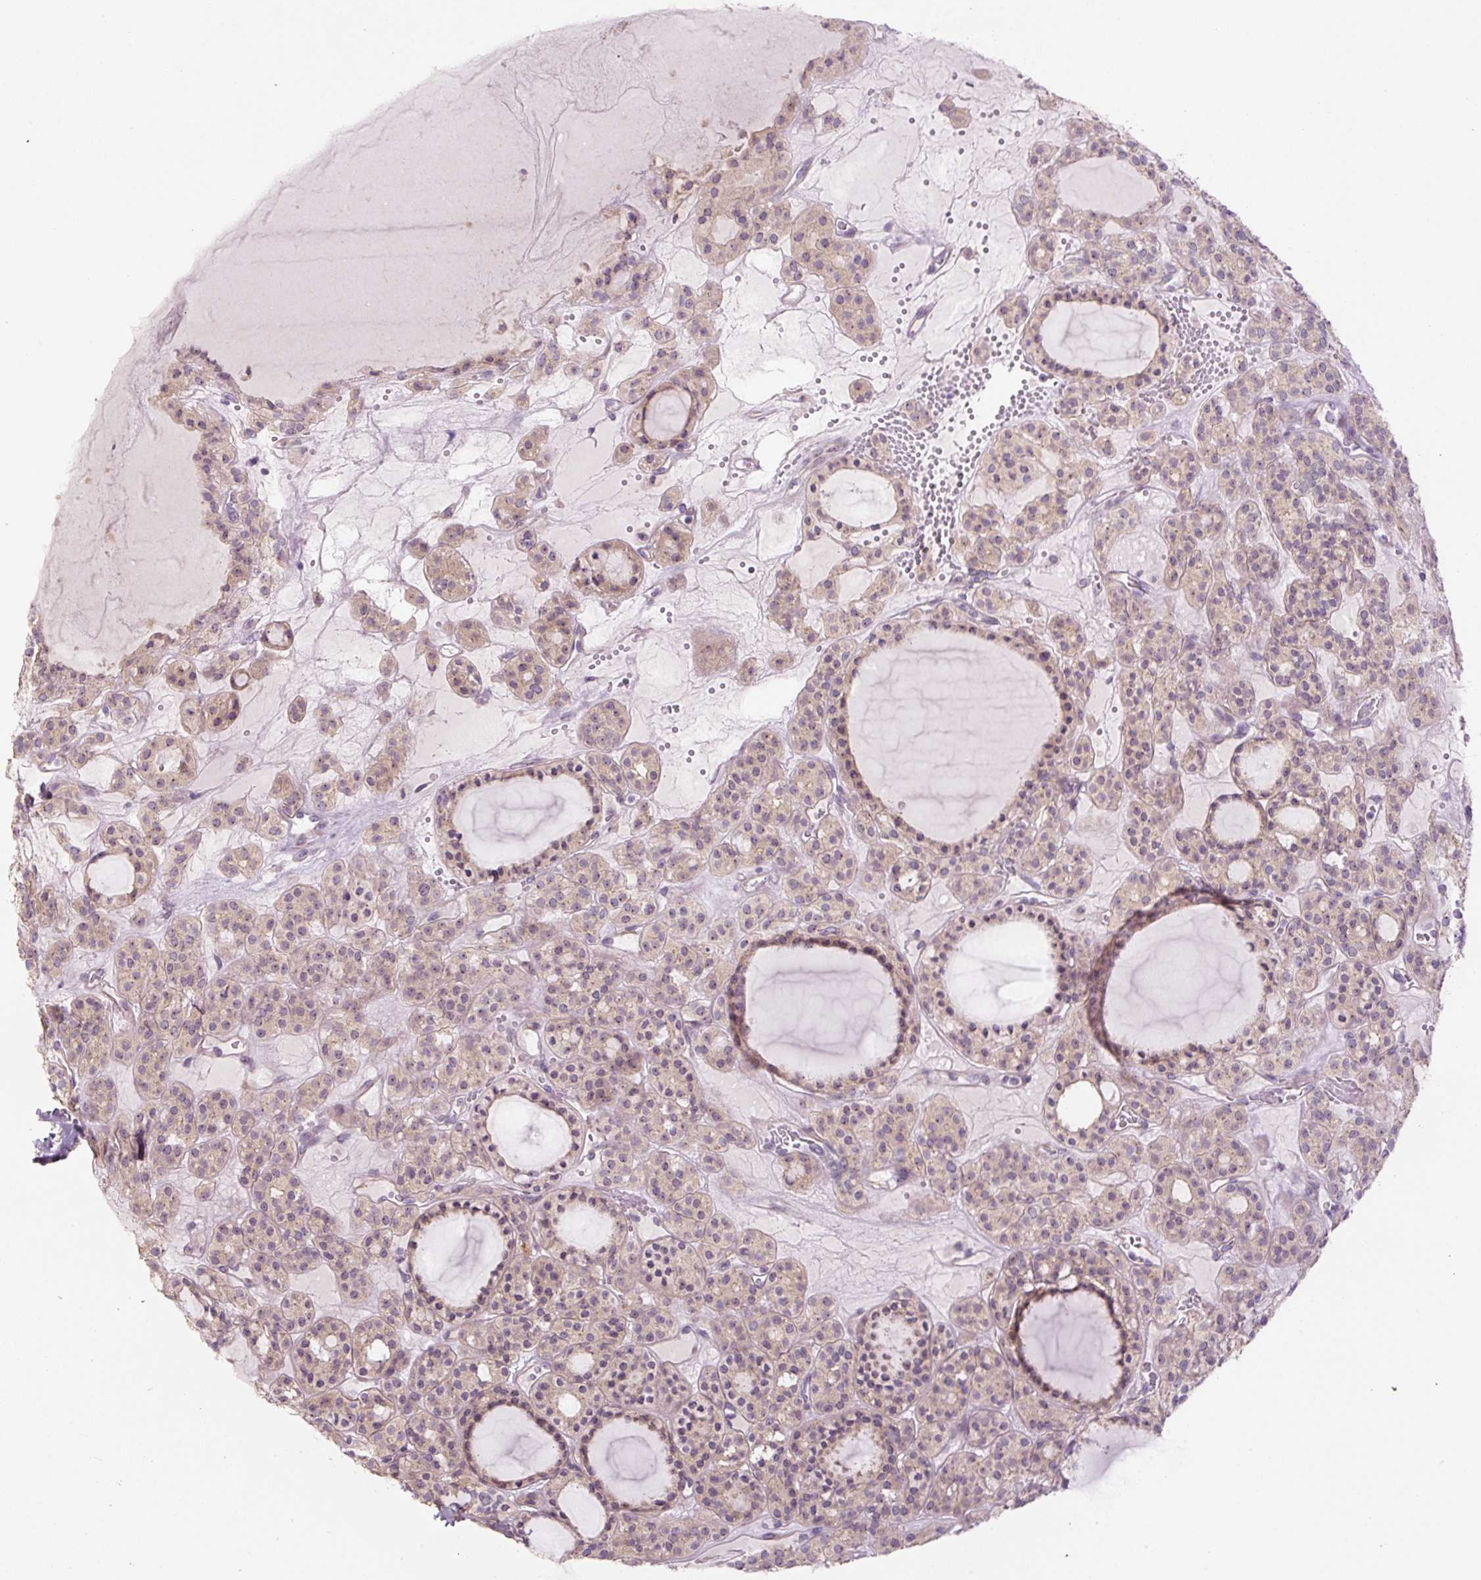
{"staining": {"intensity": "weak", "quantity": "25%-75%", "location": "cytoplasmic/membranous"}, "tissue": "thyroid cancer", "cell_type": "Tumor cells", "image_type": "cancer", "snomed": [{"axis": "morphology", "description": "Follicular adenoma carcinoma, NOS"}, {"axis": "topography", "description": "Thyroid gland"}], "caption": "Immunohistochemistry (IHC) micrograph of human thyroid follicular adenoma carcinoma stained for a protein (brown), which demonstrates low levels of weak cytoplasmic/membranous expression in about 25%-75% of tumor cells.", "gene": "TMEM151B", "patient": {"sex": "female", "age": 63}}